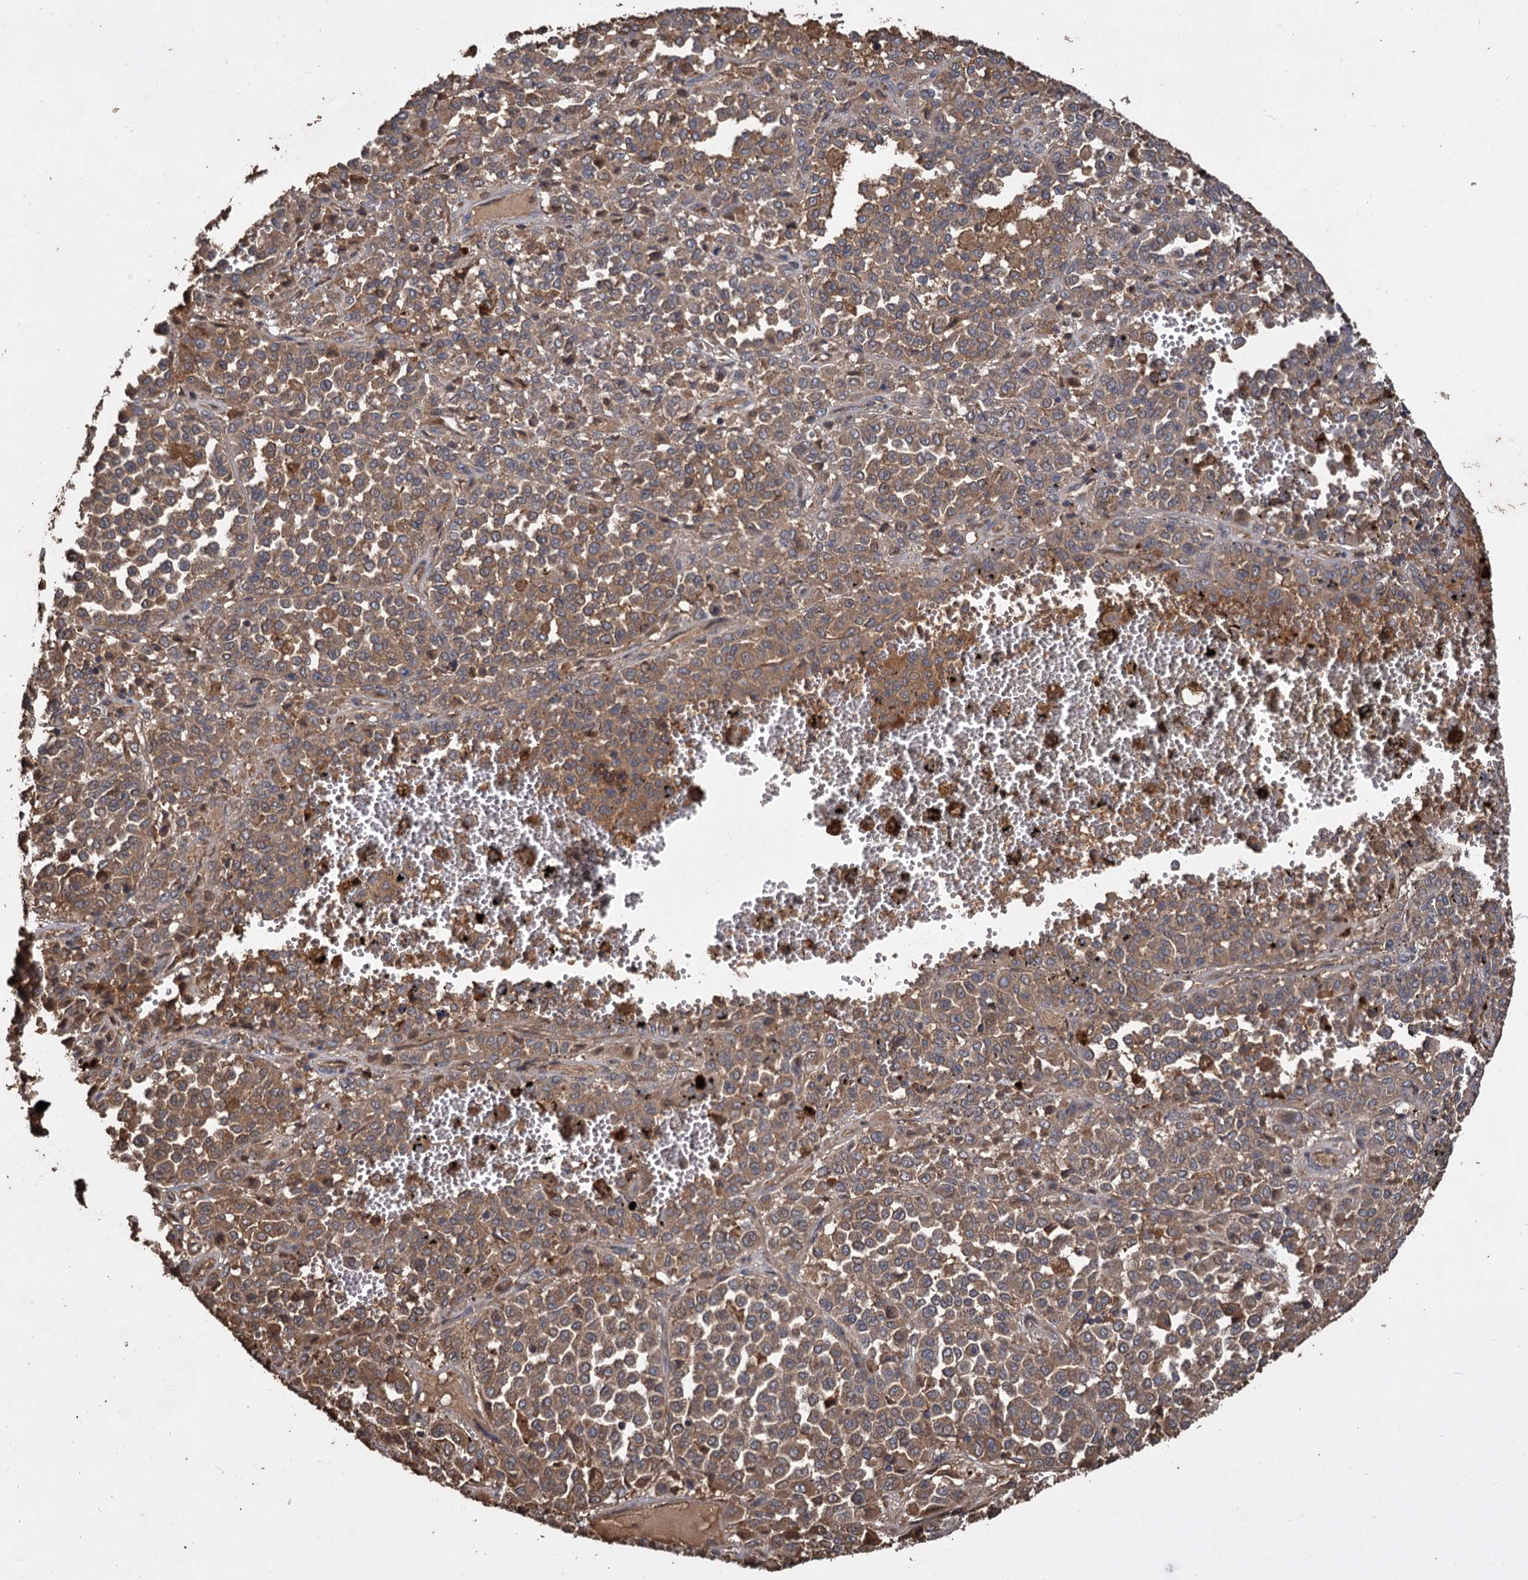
{"staining": {"intensity": "moderate", "quantity": ">75%", "location": "cytoplasmic/membranous"}, "tissue": "melanoma", "cell_type": "Tumor cells", "image_type": "cancer", "snomed": [{"axis": "morphology", "description": "Malignant melanoma, Metastatic site"}, {"axis": "topography", "description": "Pancreas"}], "caption": "Immunohistochemistry (IHC) histopathology image of neoplastic tissue: melanoma stained using immunohistochemistry (IHC) reveals medium levels of moderate protein expression localized specifically in the cytoplasmic/membranous of tumor cells, appearing as a cytoplasmic/membranous brown color.", "gene": "GCLC", "patient": {"sex": "female", "age": 30}}